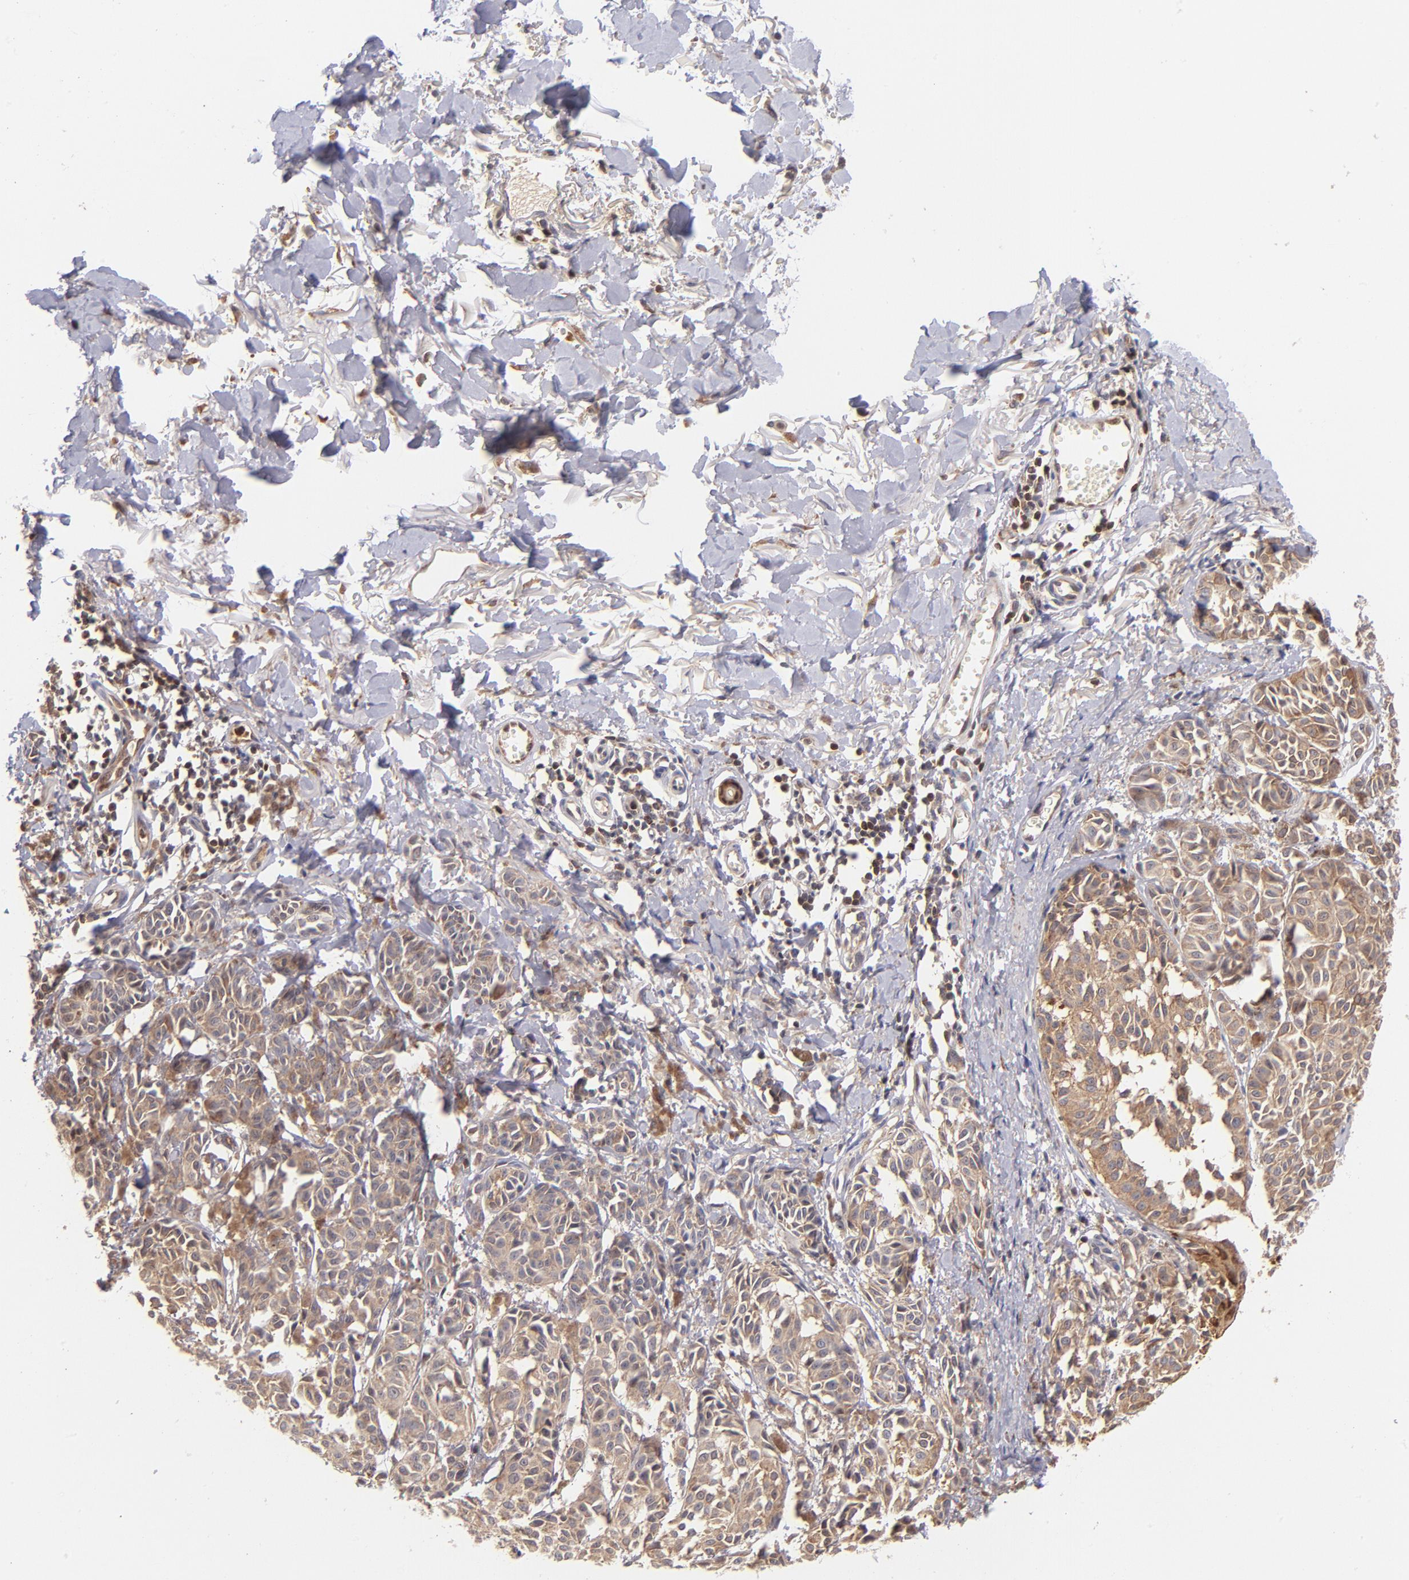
{"staining": {"intensity": "weak", "quantity": ">75%", "location": "cytoplasmic/membranous,nuclear"}, "tissue": "melanoma", "cell_type": "Tumor cells", "image_type": "cancer", "snomed": [{"axis": "morphology", "description": "Malignant melanoma, NOS"}, {"axis": "topography", "description": "Skin"}], "caption": "Immunohistochemistry of malignant melanoma demonstrates low levels of weak cytoplasmic/membranous and nuclear positivity in approximately >75% of tumor cells. (Brightfield microscopy of DAB IHC at high magnification).", "gene": "YWHAB", "patient": {"sex": "male", "age": 76}}